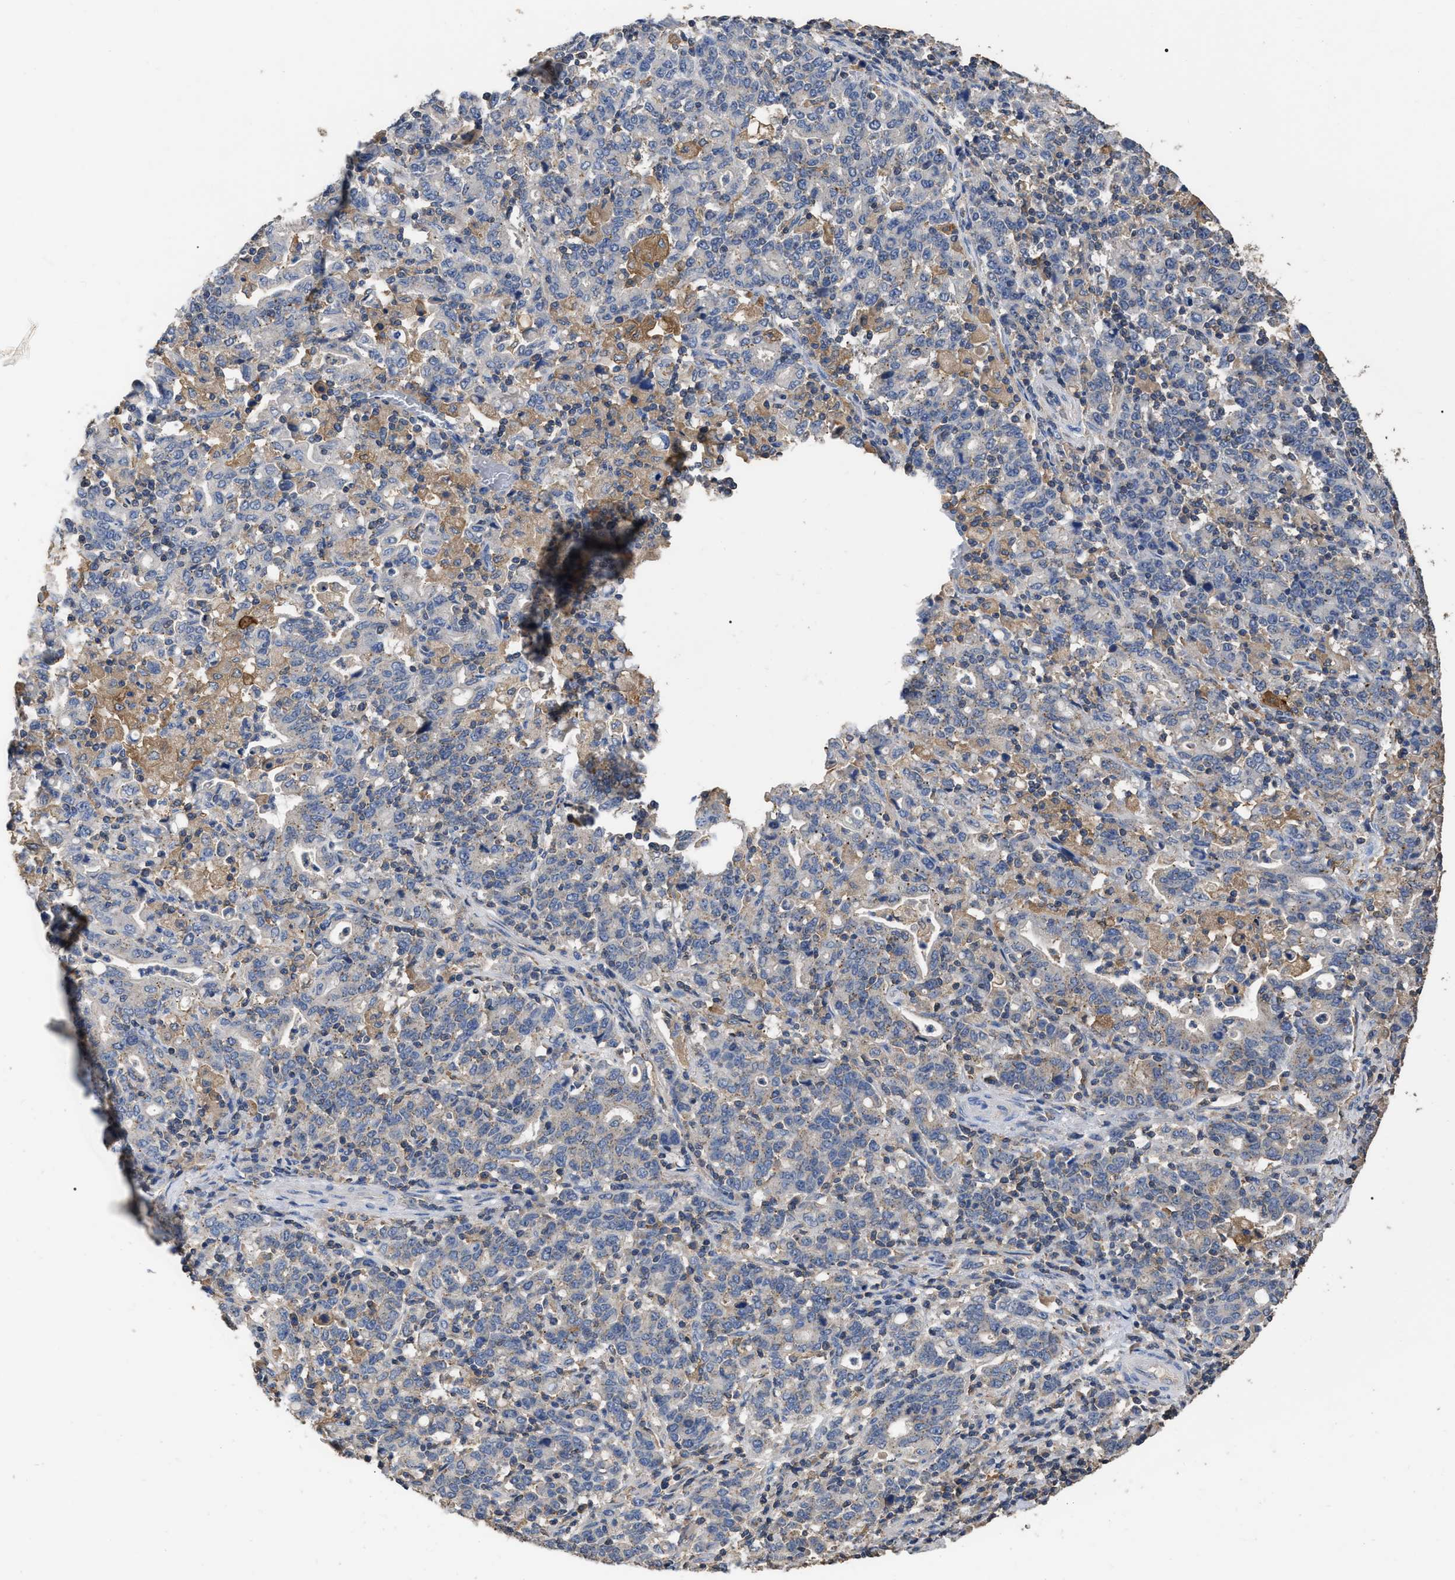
{"staining": {"intensity": "negative", "quantity": "none", "location": "none"}, "tissue": "stomach cancer", "cell_type": "Tumor cells", "image_type": "cancer", "snomed": [{"axis": "morphology", "description": "Adenocarcinoma, NOS"}, {"axis": "topography", "description": "Stomach, upper"}], "caption": "An IHC histopathology image of stomach adenocarcinoma is shown. There is no staining in tumor cells of stomach adenocarcinoma.", "gene": "GPR179", "patient": {"sex": "male", "age": 69}}